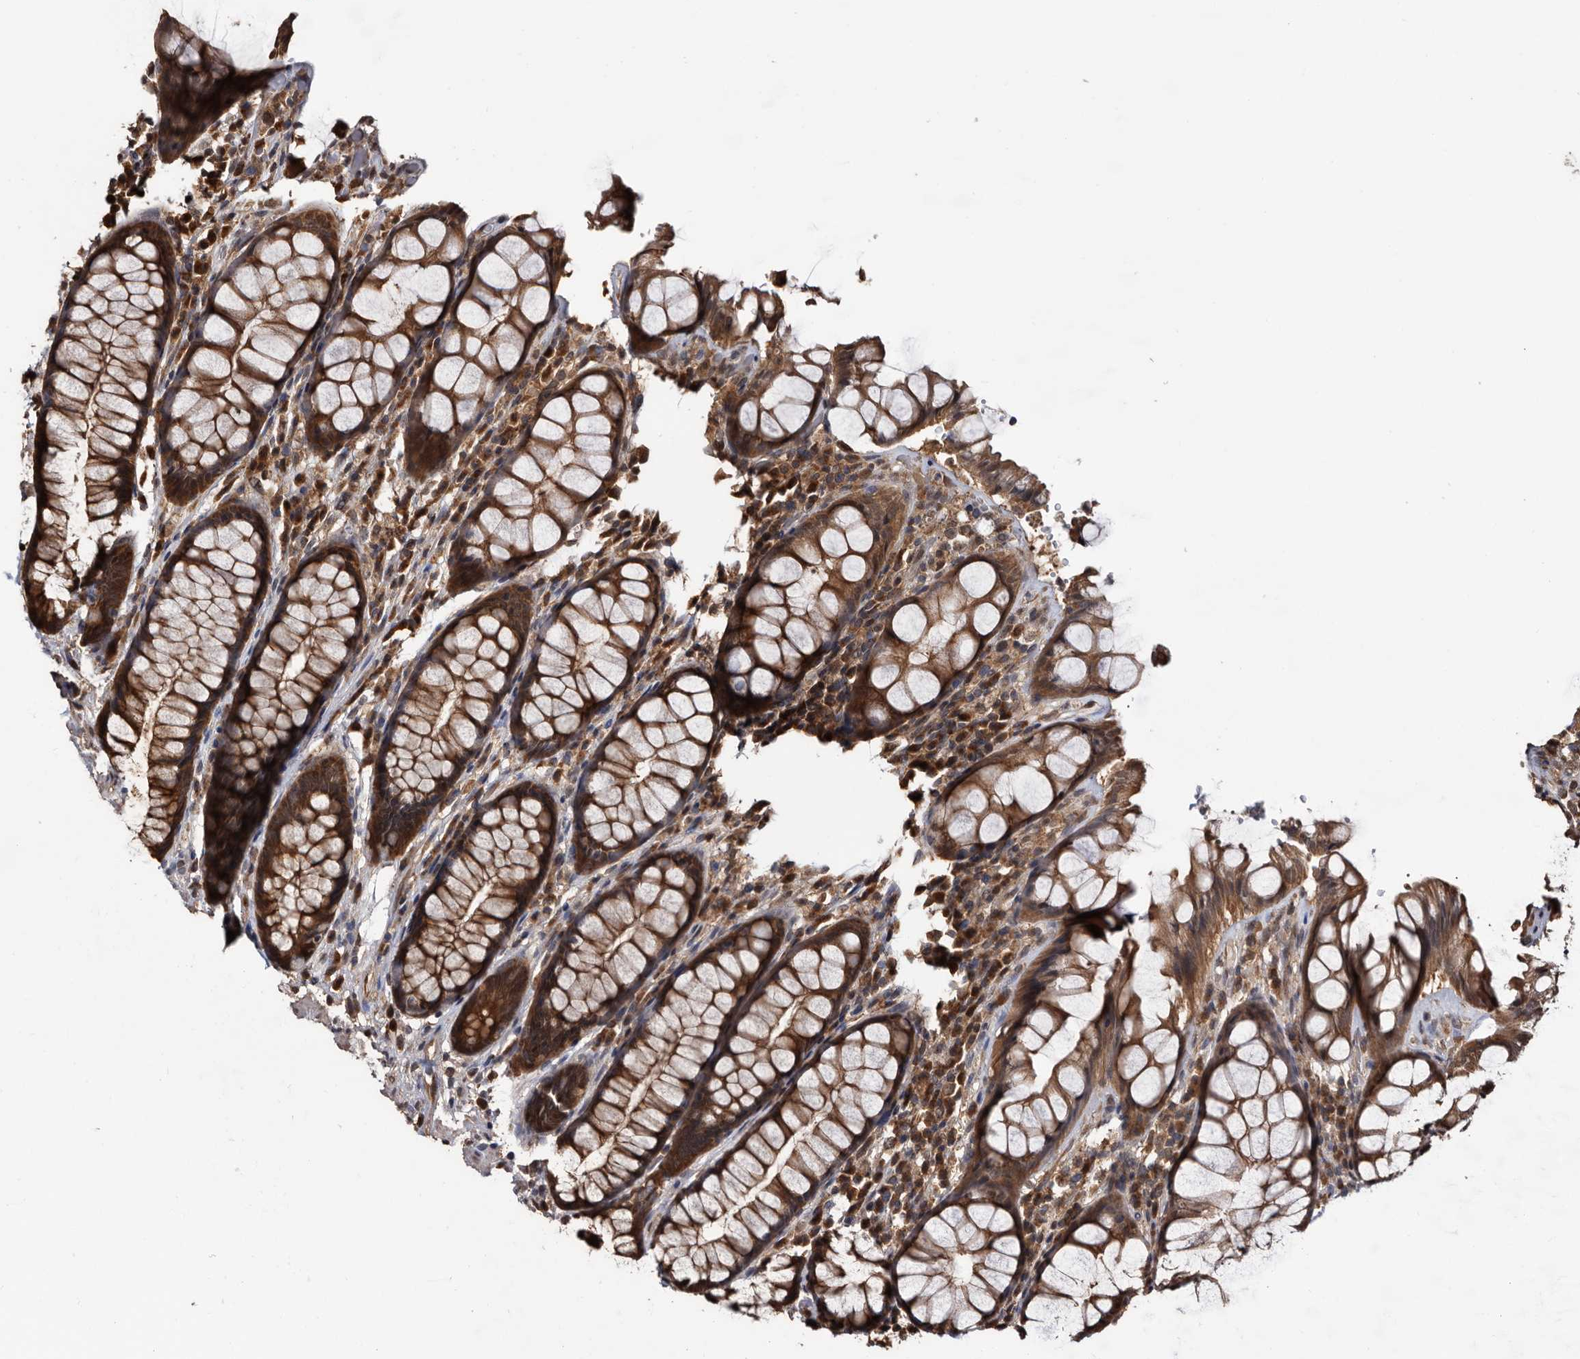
{"staining": {"intensity": "strong", "quantity": ">75%", "location": "cytoplasmic/membranous"}, "tissue": "rectum", "cell_type": "Glandular cells", "image_type": "normal", "snomed": [{"axis": "morphology", "description": "Normal tissue, NOS"}, {"axis": "topography", "description": "Rectum"}], "caption": "Immunohistochemical staining of normal human rectum displays high levels of strong cytoplasmic/membranous staining in about >75% of glandular cells.", "gene": "TTI2", "patient": {"sex": "male", "age": 64}}